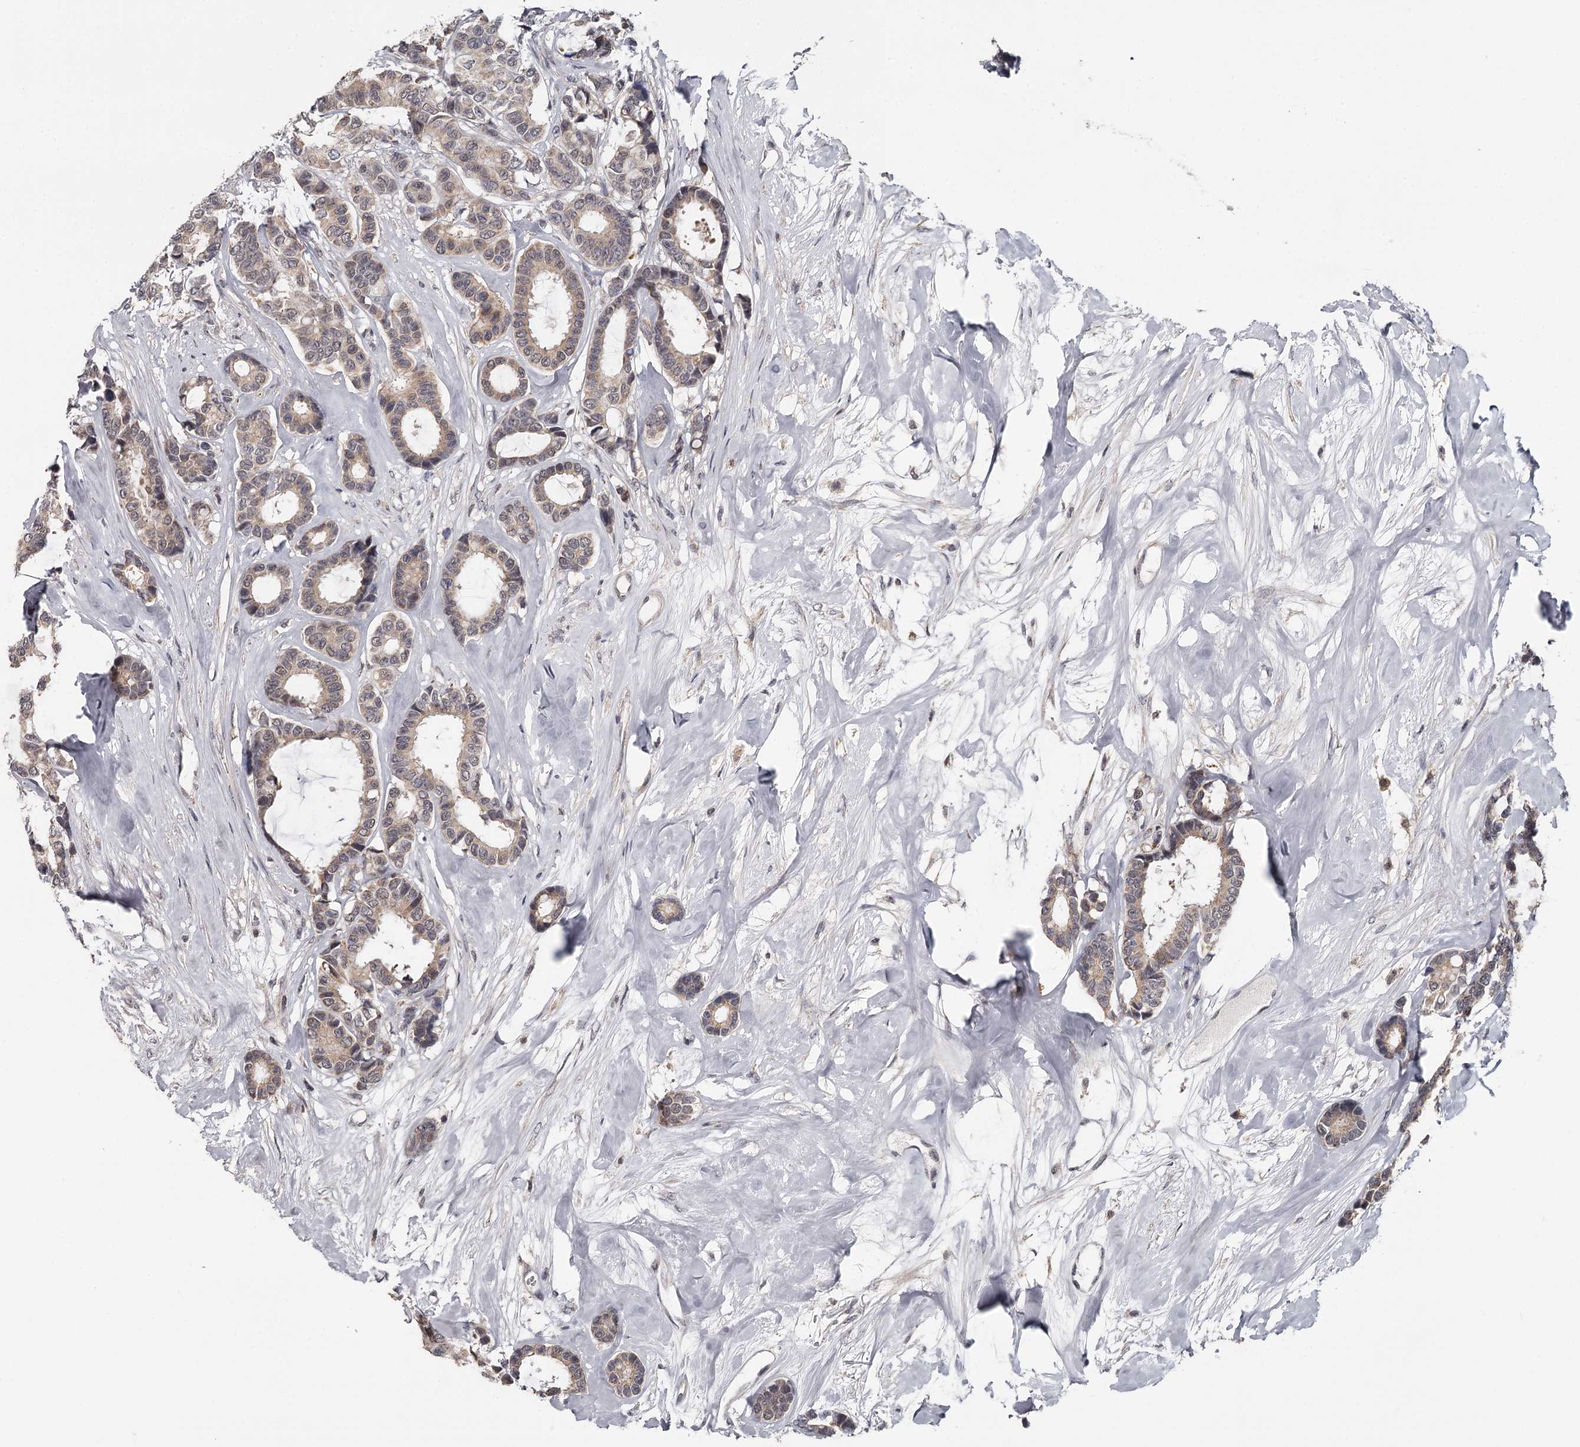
{"staining": {"intensity": "weak", "quantity": ">75%", "location": "nuclear"}, "tissue": "breast cancer", "cell_type": "Tumor cells", "image_type": "cancer", "snomed": [{"axis": "morphology", "description": "Duct carcinoma"}, {"axis": "topography", "description": "Breast"}], "caption": "This micrograph reveals immunohistochemistry (IHC) staining of human breast cancer (infiltrating ductal carcinoma), with low weak nuclear expression in about >75% of tumor cells.", "gene": "GTSF1", "patient": {"sex": "female", "age": 87}}